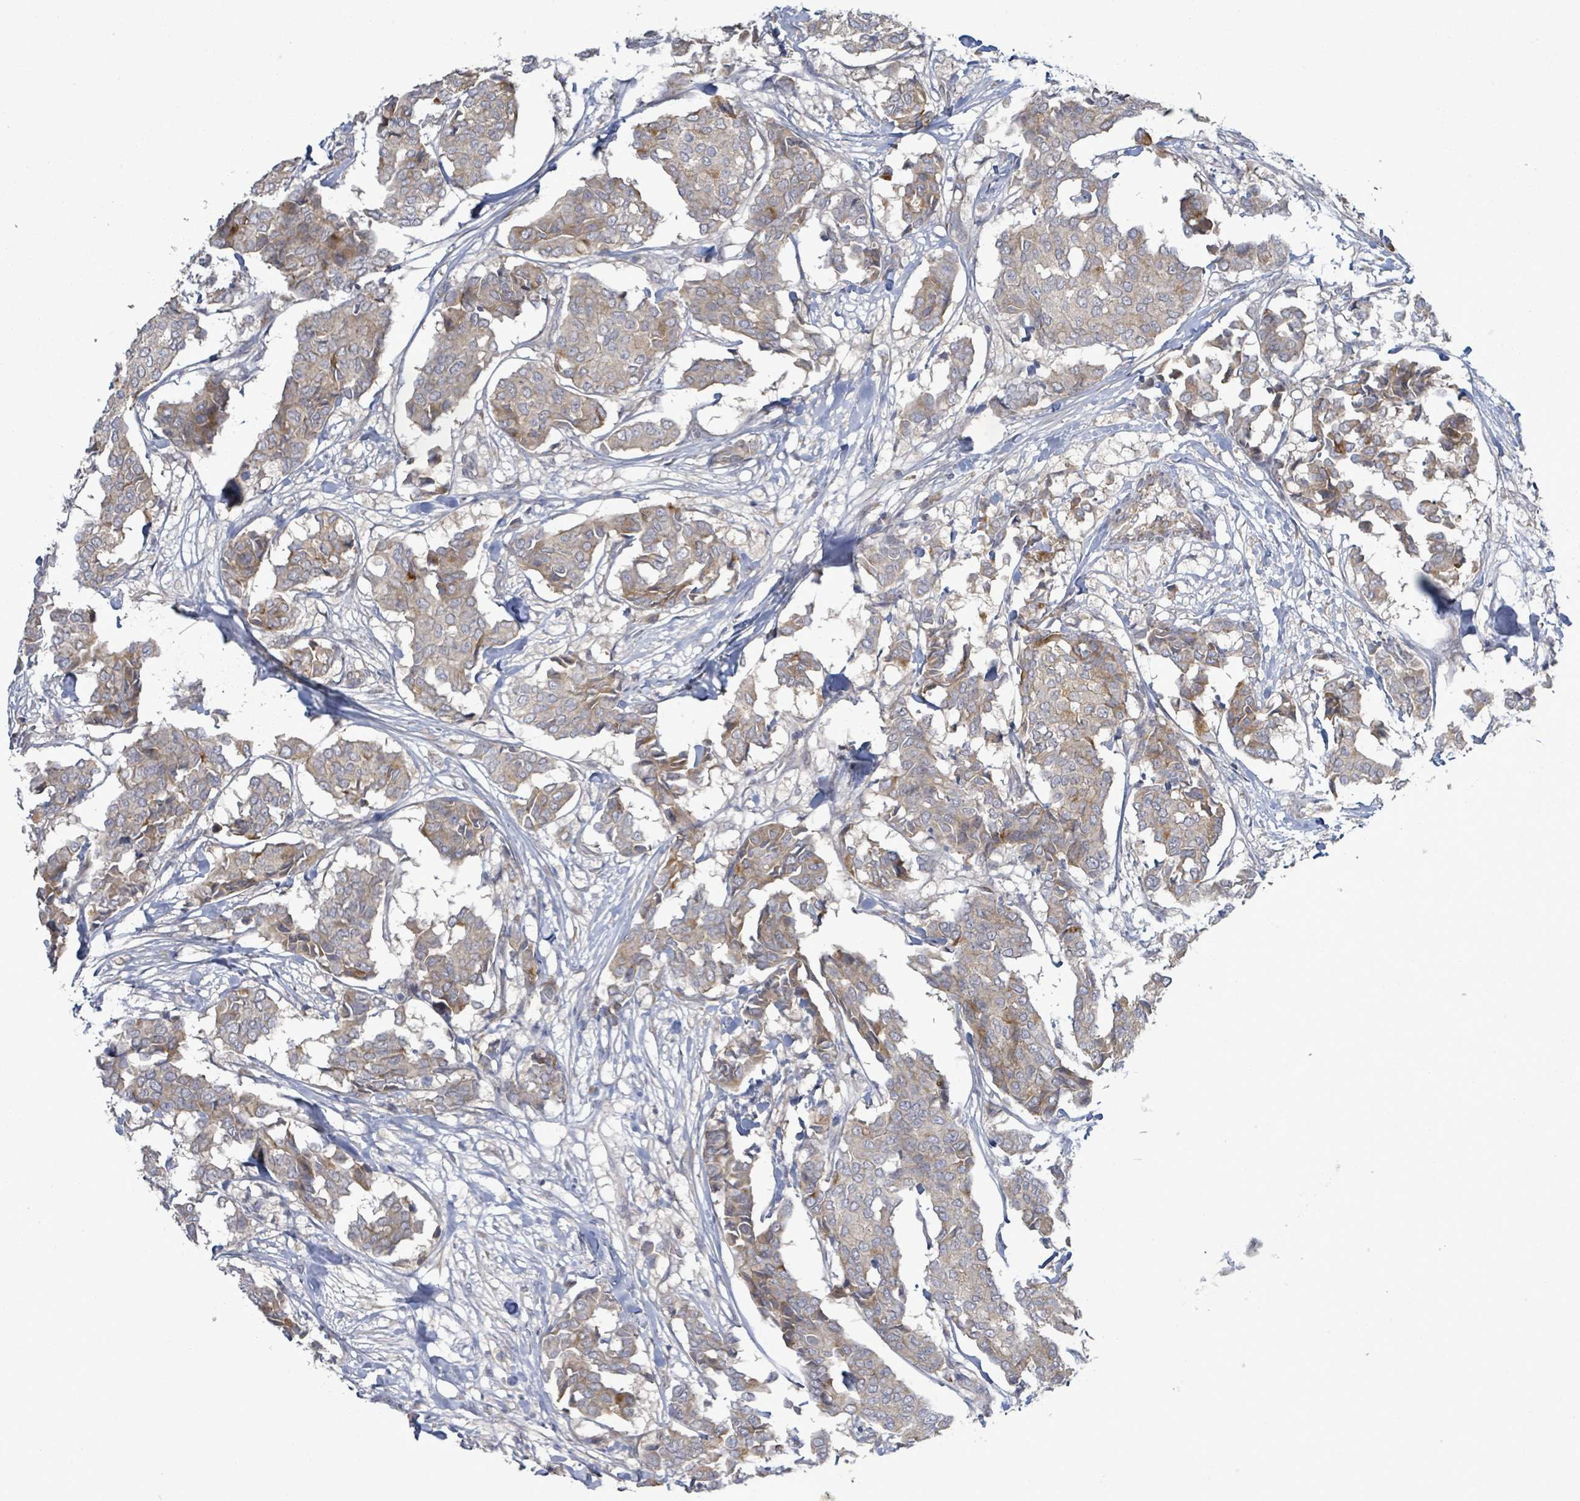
{"staining": {"intensity": "weak", "quantity": "<25%", "location": "cytoplasmic/membranous"}, "tissue": "breast cancer", "cell_type": "Tumor cells", "image_type": "cancer", "snomed": [{"axis": "morphology", "description": "Duct carcinoma"}, {"axis": "topography", "description": "Breast"}], "caption": "This is an immunohistochemistry (IHC) photomicrograph of breast cancer (invasive ductal carcinoma). There is no expression in tumor cells.", "gene": "SLIT3", "patient": {"sex": "female", "age": 75}}